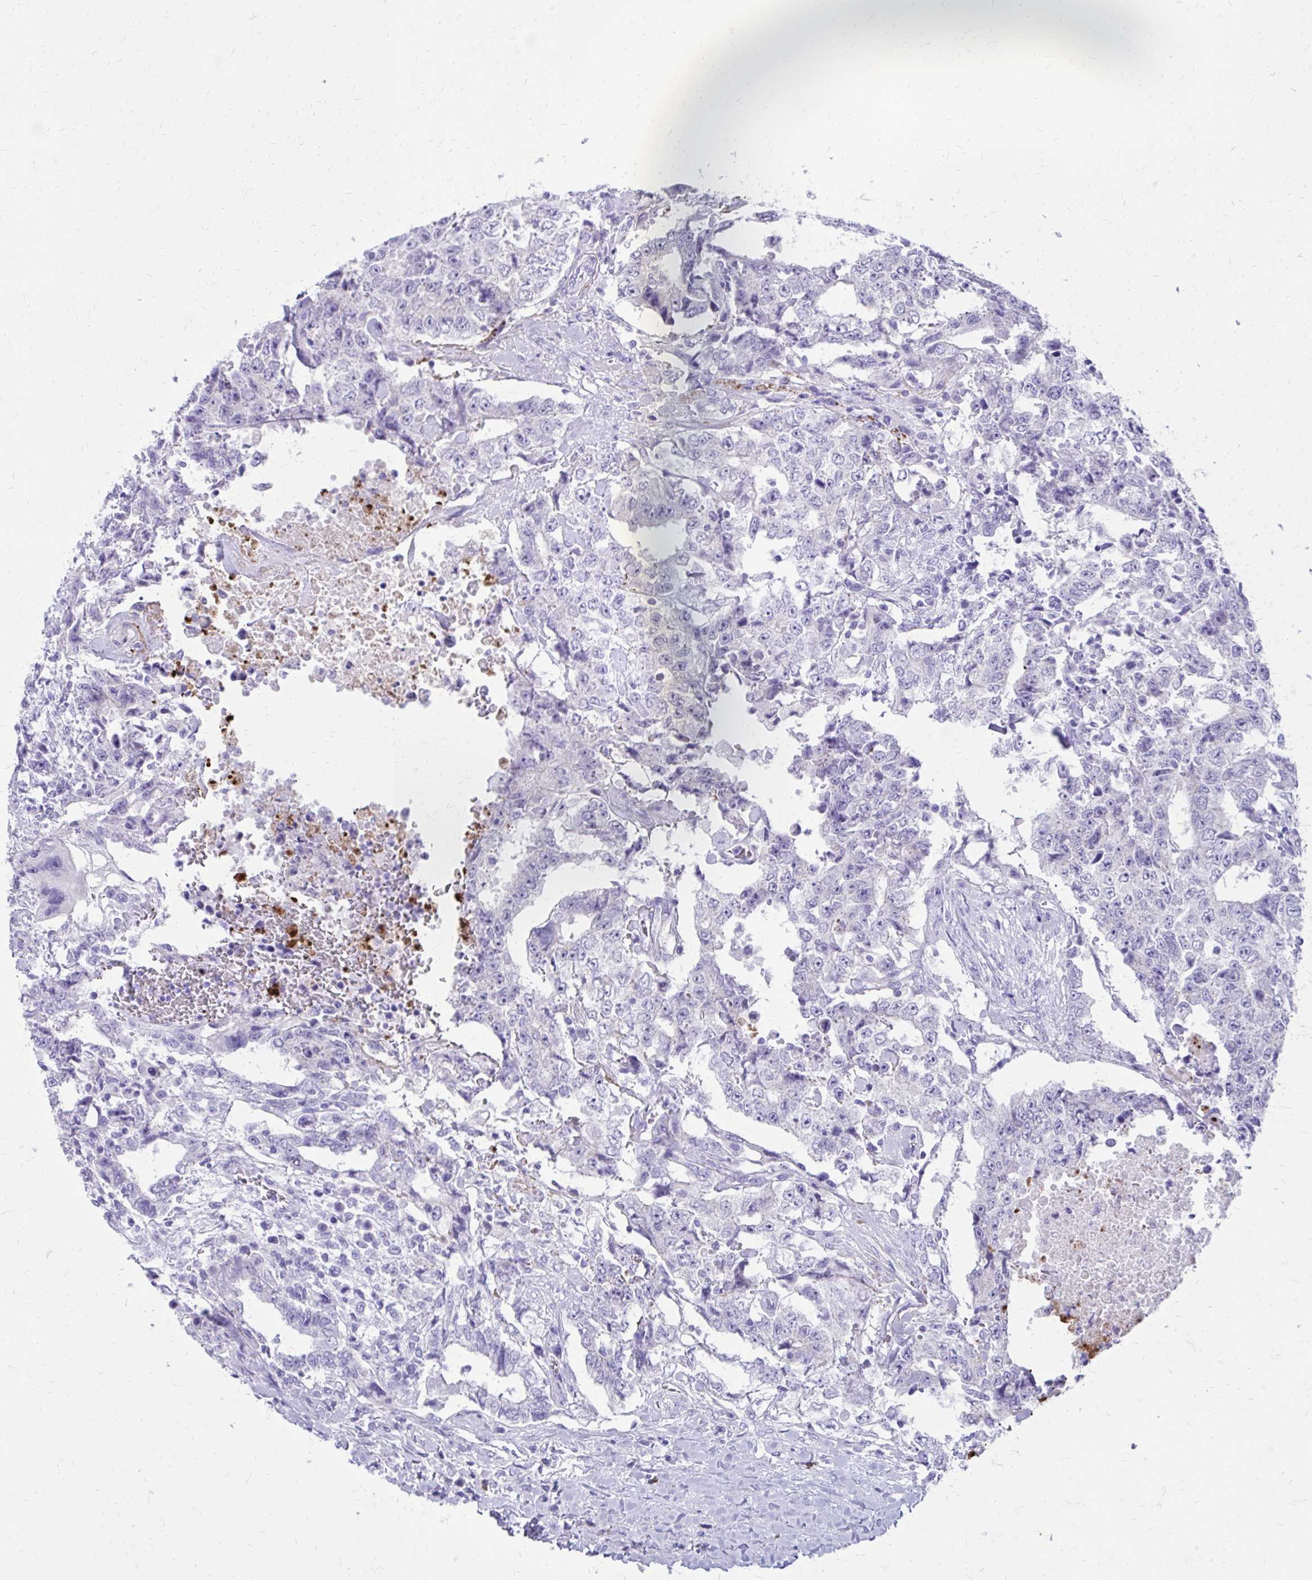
{"staining": {"intensity": "negative", "quantity": "none", "location": "none"}, "tissue": "testis cancer", "cell_type": "Tumor cells", "image_type": "cancer", "snomed": [{"axis": "morphology", "description": "Carcinoma, Embryonal, NOS"}, {"axis": "topography", "description": "Testis"}], "caption": "Immunohistochemistry (IHC) of human testis cancer shows no staining in tumor cells.", "gene": "SATL1", "patient": {"sex": "male", "age": 24}}